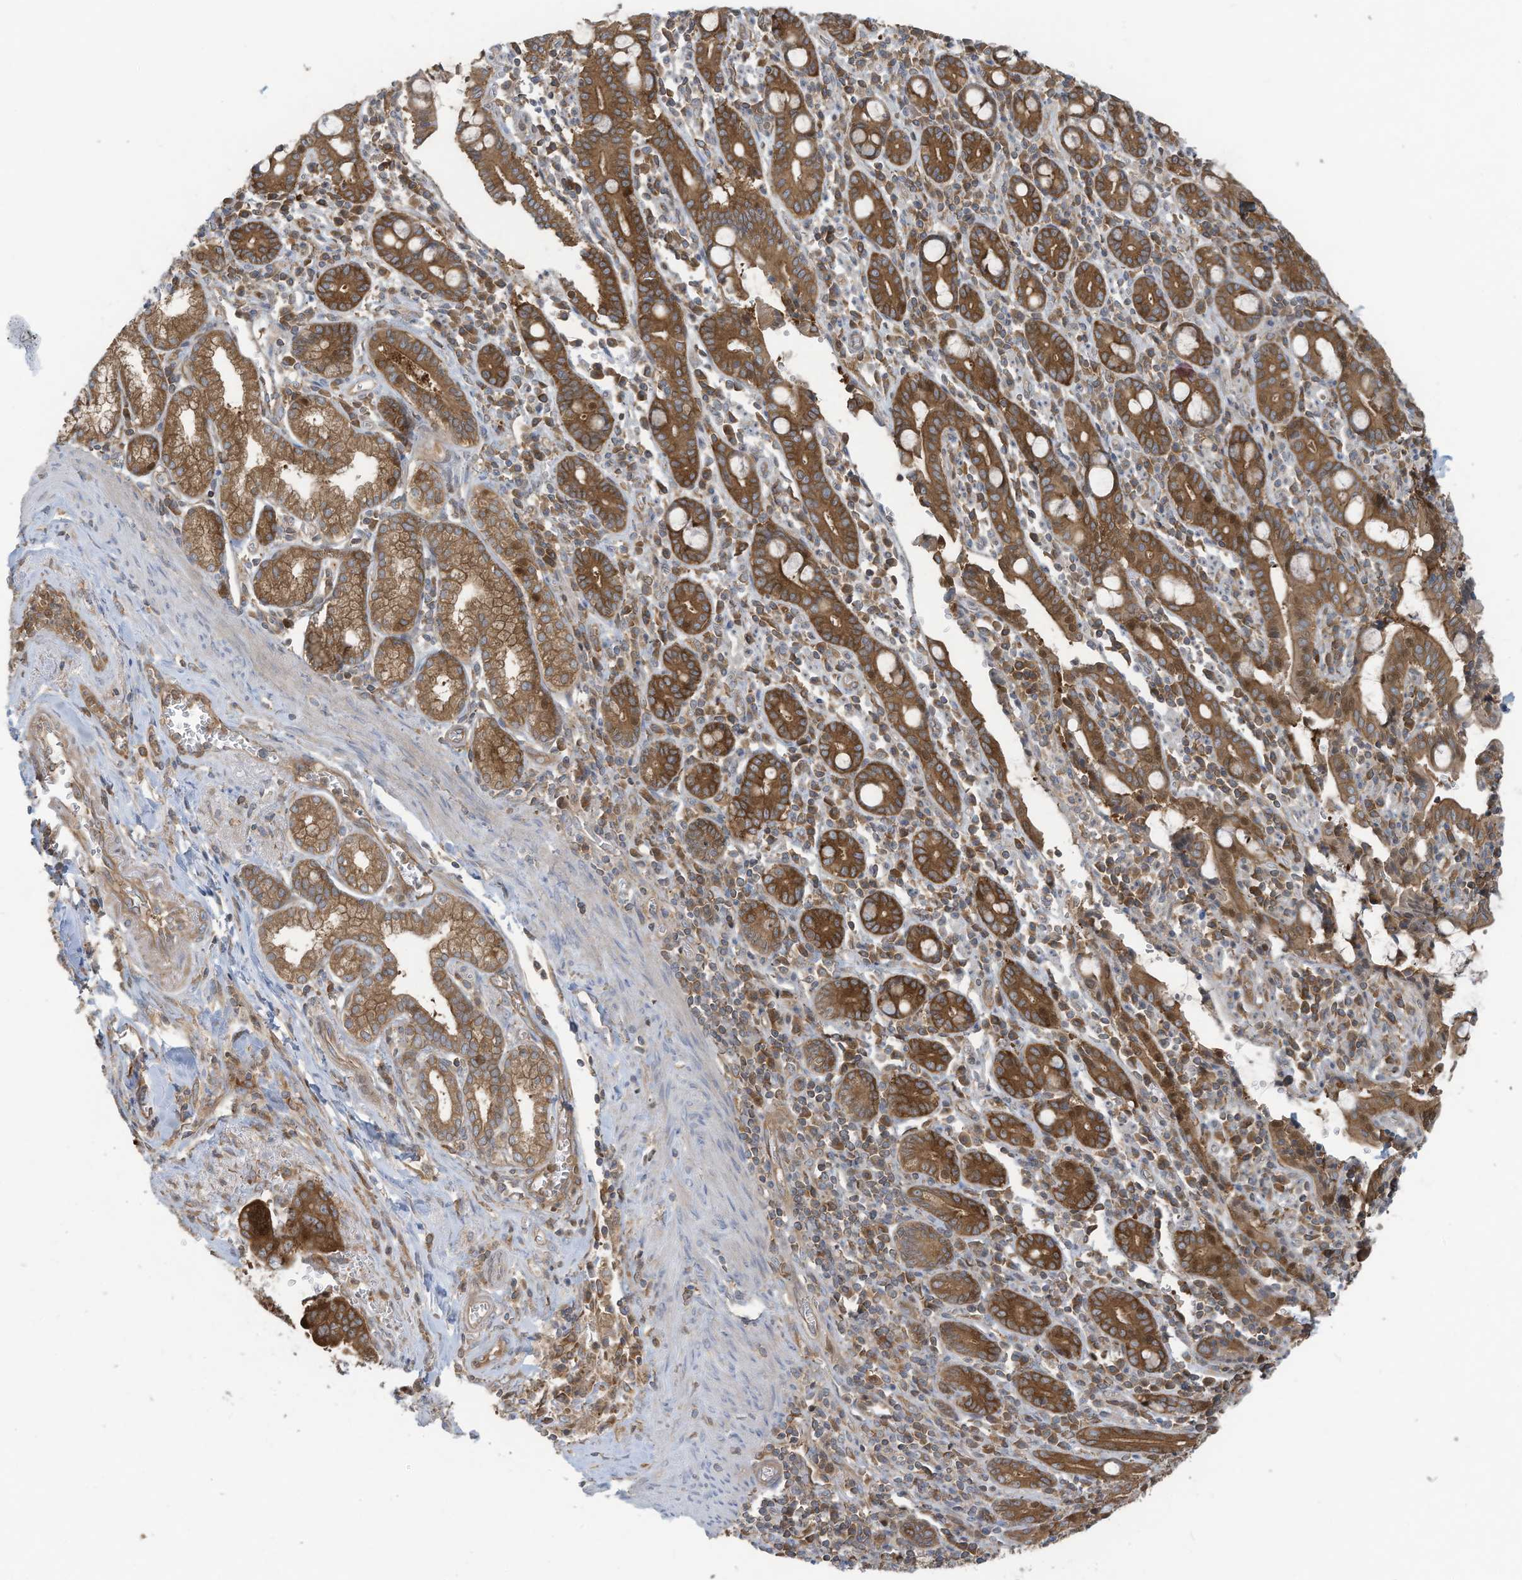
{"staining": {"intensity": "moderate", "quantity": ">75%", "location": "cytoplasmic/membranous"}, "tissue": "pancreatic cancer", "cell_type": "Tumor cells", "image_type": "cancer", "snomed": [{"axis": "morphology", "description": "Adenocarcinoma, NOS"}, {"axis": "topography", "description": "Pancreas"}], "caption": "Protein staining shows moderate cytoplasmic/membranous expression in approximately >75% of tumor cells in adenocarcinoma (pancreatic). (Brightfield microscopy of DAB IHC at high magnification).", "gene": "OLA1", "patient": {"sex": "male", "age": 70}}